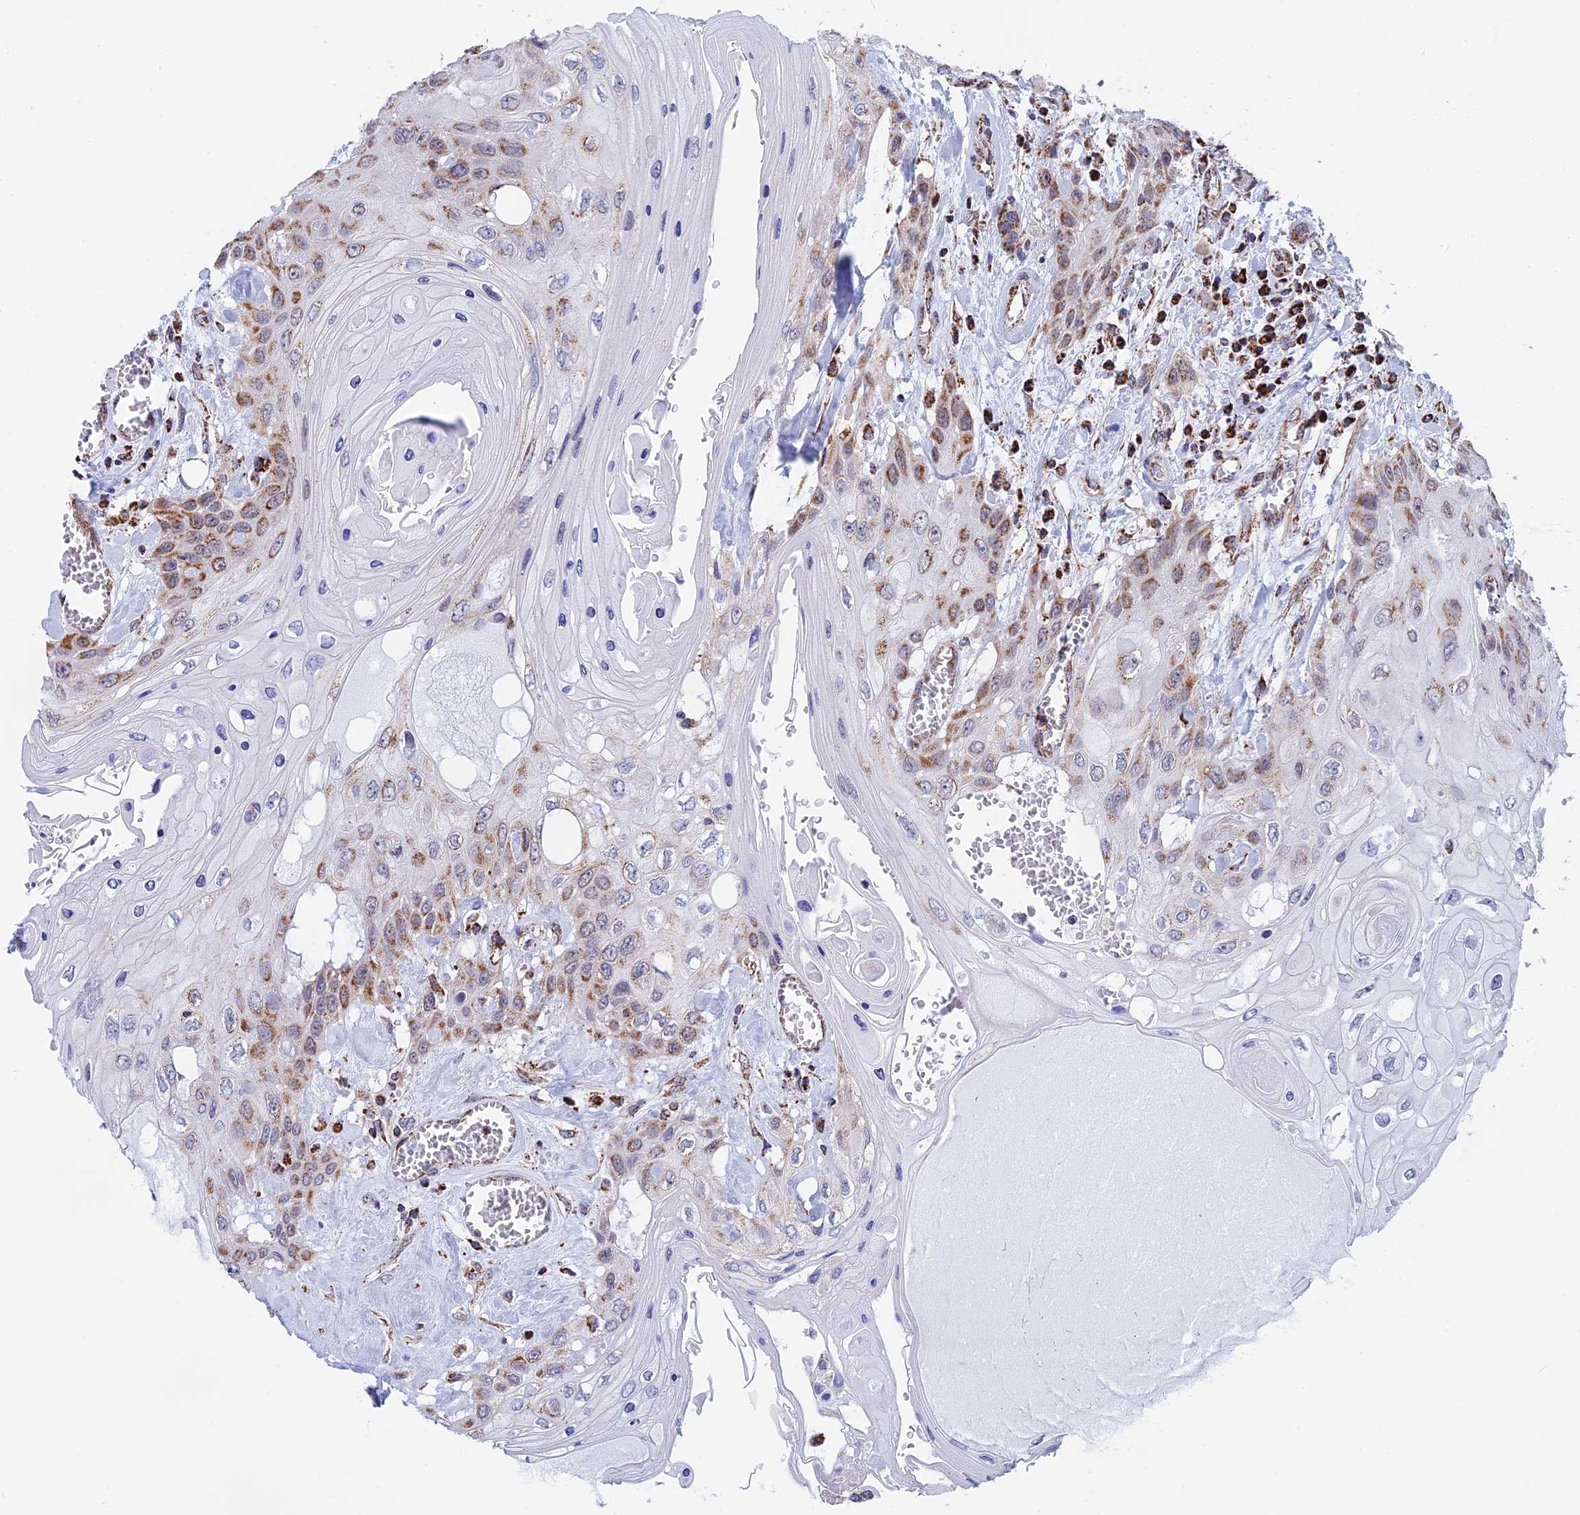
{"staining": {"intensity": "moderate", "quantity": "25%-75%", "location": "cytoplasmic/membranous"}, "tissue": "head and neck cancer", "cell_type": "Tumor cells", "image_type": "cancer", "snomed": [{"axis": "morphology", "description": "Squamous cell carcinoma, NOS"}, {"axis": "topography", "description": "Head-Neck"}], "caption": "Human head and neck cancer stained with a protein marker shows moderate staining in tumor cells.", "gene": "CDC16", "patient": {"sex": "female", "age": 43}}